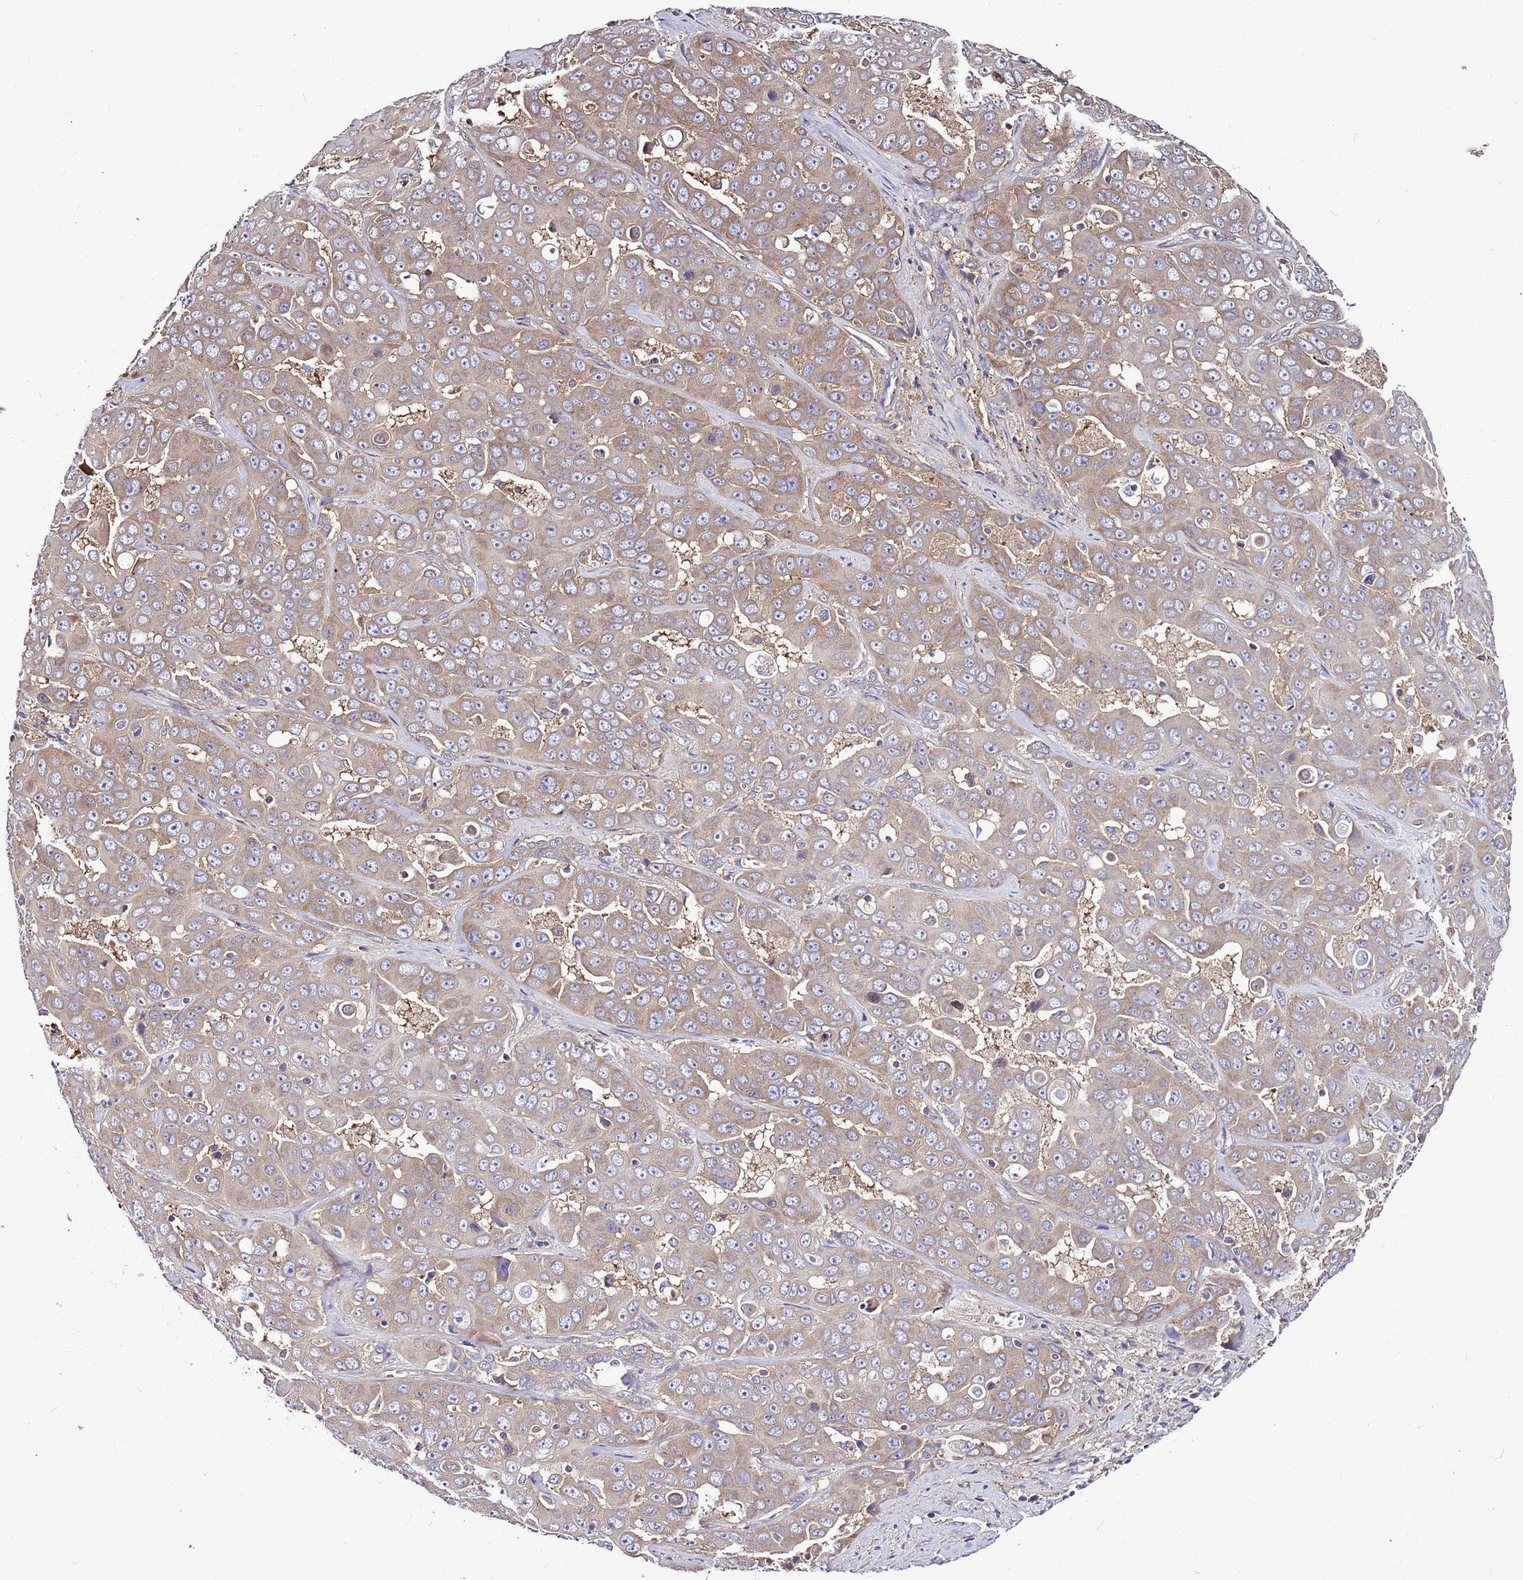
{"staining": {"intensity": "weak", "quantity": "25%-75%", "location": "cytoplasmic/membranous"}, "tissue": "liver cancer", "cell_type": "Tumor cells", "image_type": "cancer", "snomed": [{"axis": "morphology", "description": "Cholangiocarcinoma"}, {"axis": "topography", "description": "Liver"}], "caption": "A brown stain shows weak cytoplasmic/membranous positivity of a protein in liver cholangiocarcinoma tumor cells.", "gene": "ATXN2L", "patient": {"sex": "female", "age": 52}}